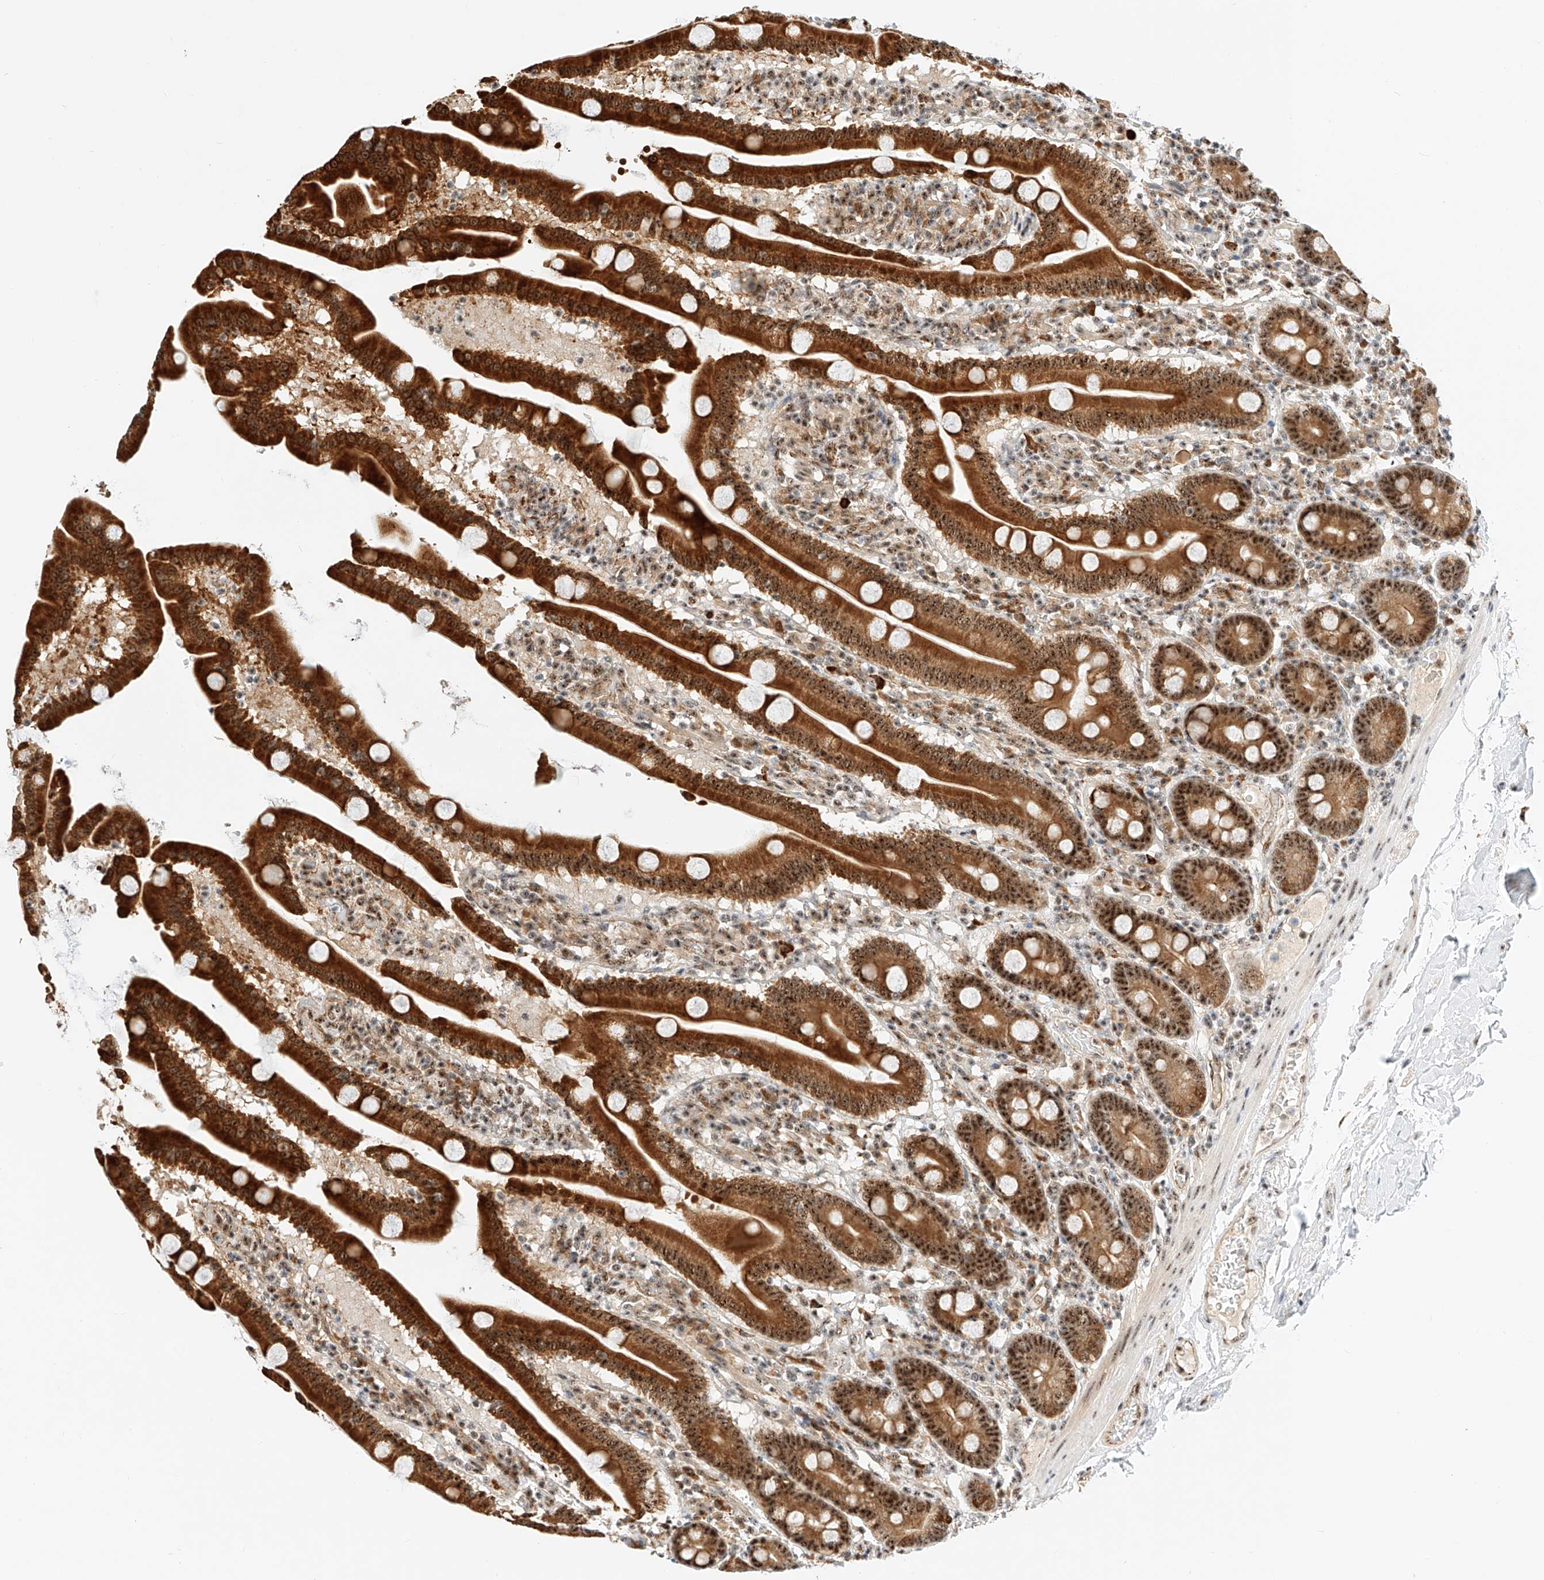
{"staining": {"intensity": "strong", "quantity": ">75%", "location": "cytoplasmic/membranous,nuclear"}, "tissue": "duodenum", "cell_type": "Glandular cells", "image_type": "normal", "snomed": [{"axis": "morphology", "description": "Normal tissue, NOS"}, {"axis": "topography", "description": "Duodenum"}], "caption": "Duodenum stained with DAB (3,3'-diaminobenzidine) immunohistochemistry (IHC) shows high levels of strong cytoplasmic/membranous,nuclear expression in about >75% of glandular cells. Nuclei are stained in blue.", "gene": "ATXN7L2", "patient": {"sex": "male", "age": 55}}